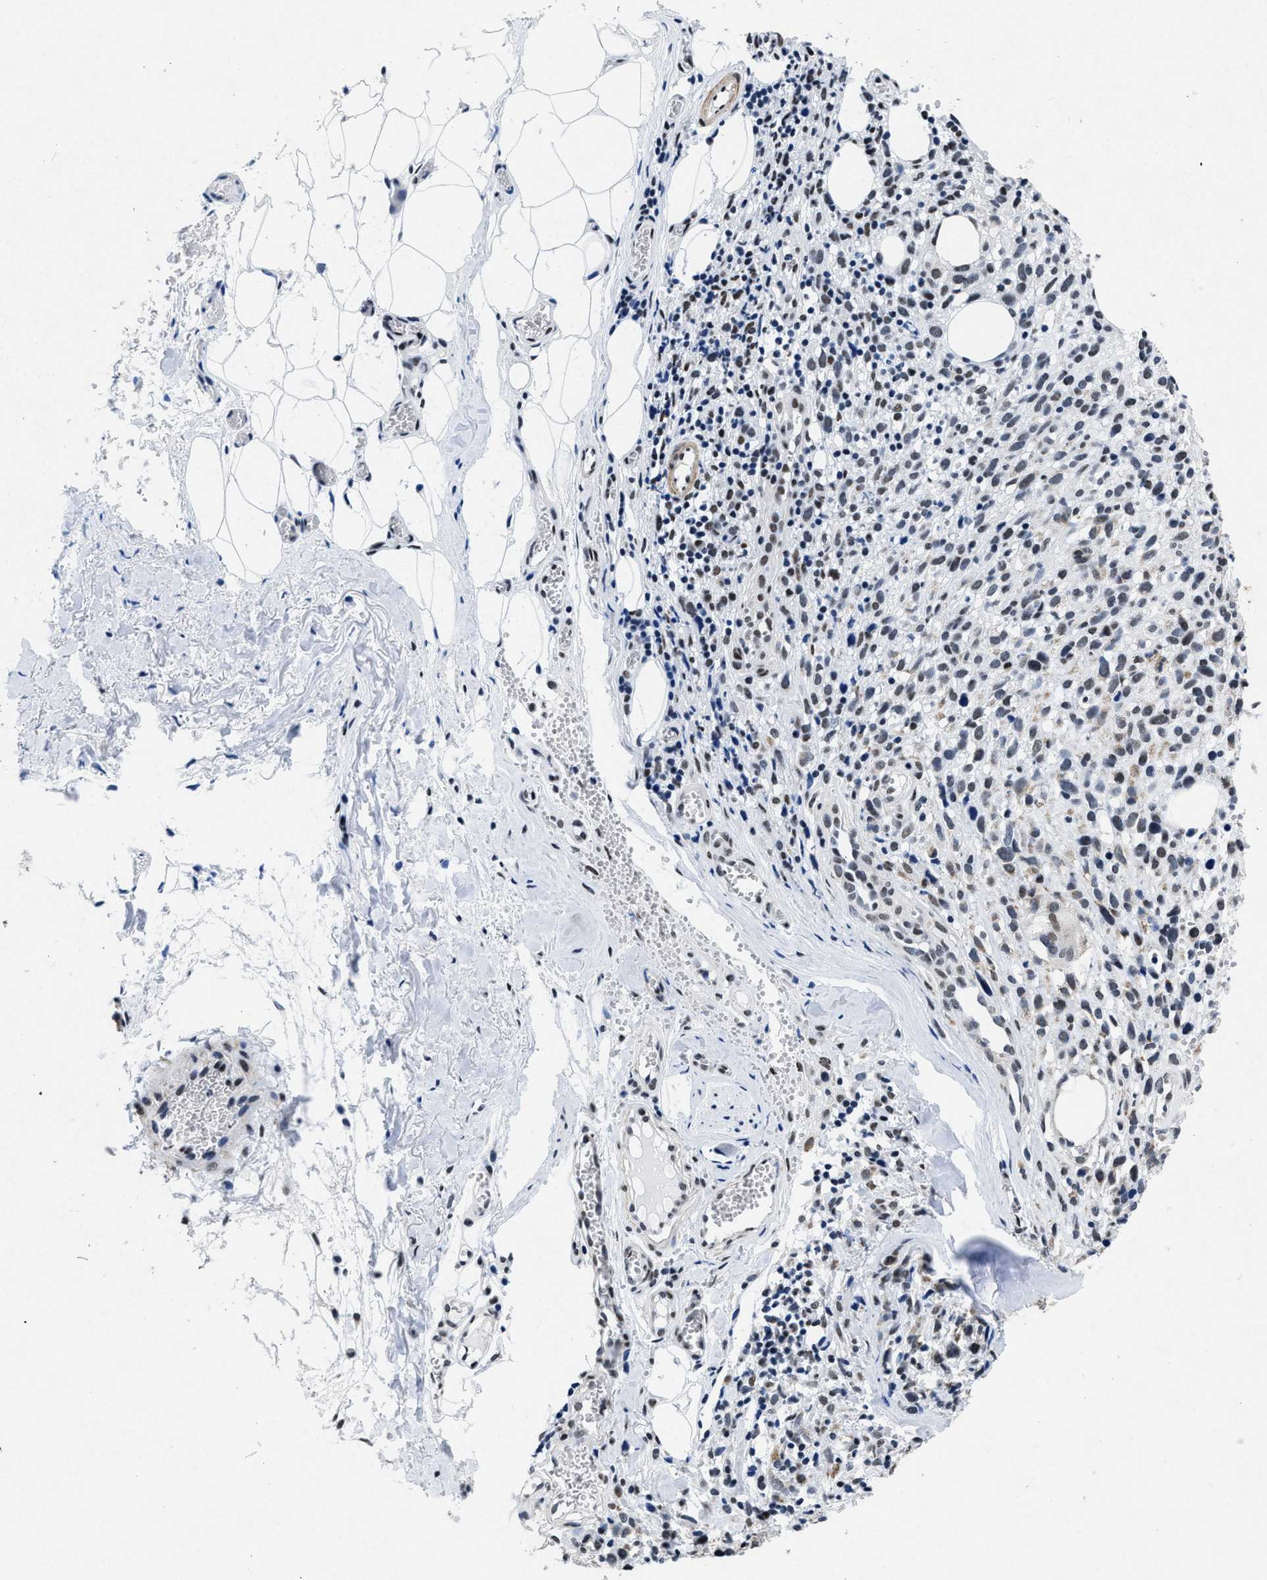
{"staining": {"intensity": "weak", "quantity": "<25%", "location": "cytoplasmic/membranous"}, "tissue": "melanoma", "cell_type": "Tumor cells", "image_type": "cancer", "snomed": [{"axis": "morphology", "description": "Malignant melanoma, NOS"}, {"axis": "topography", "description": "Skin"}], "caption": "This is an immunohistochemistry histopathology image of human malignant melanoma. There is no positivity in tumor cells.", "gene": "ID3", "patient": {"sex": "female", "age": 55}}